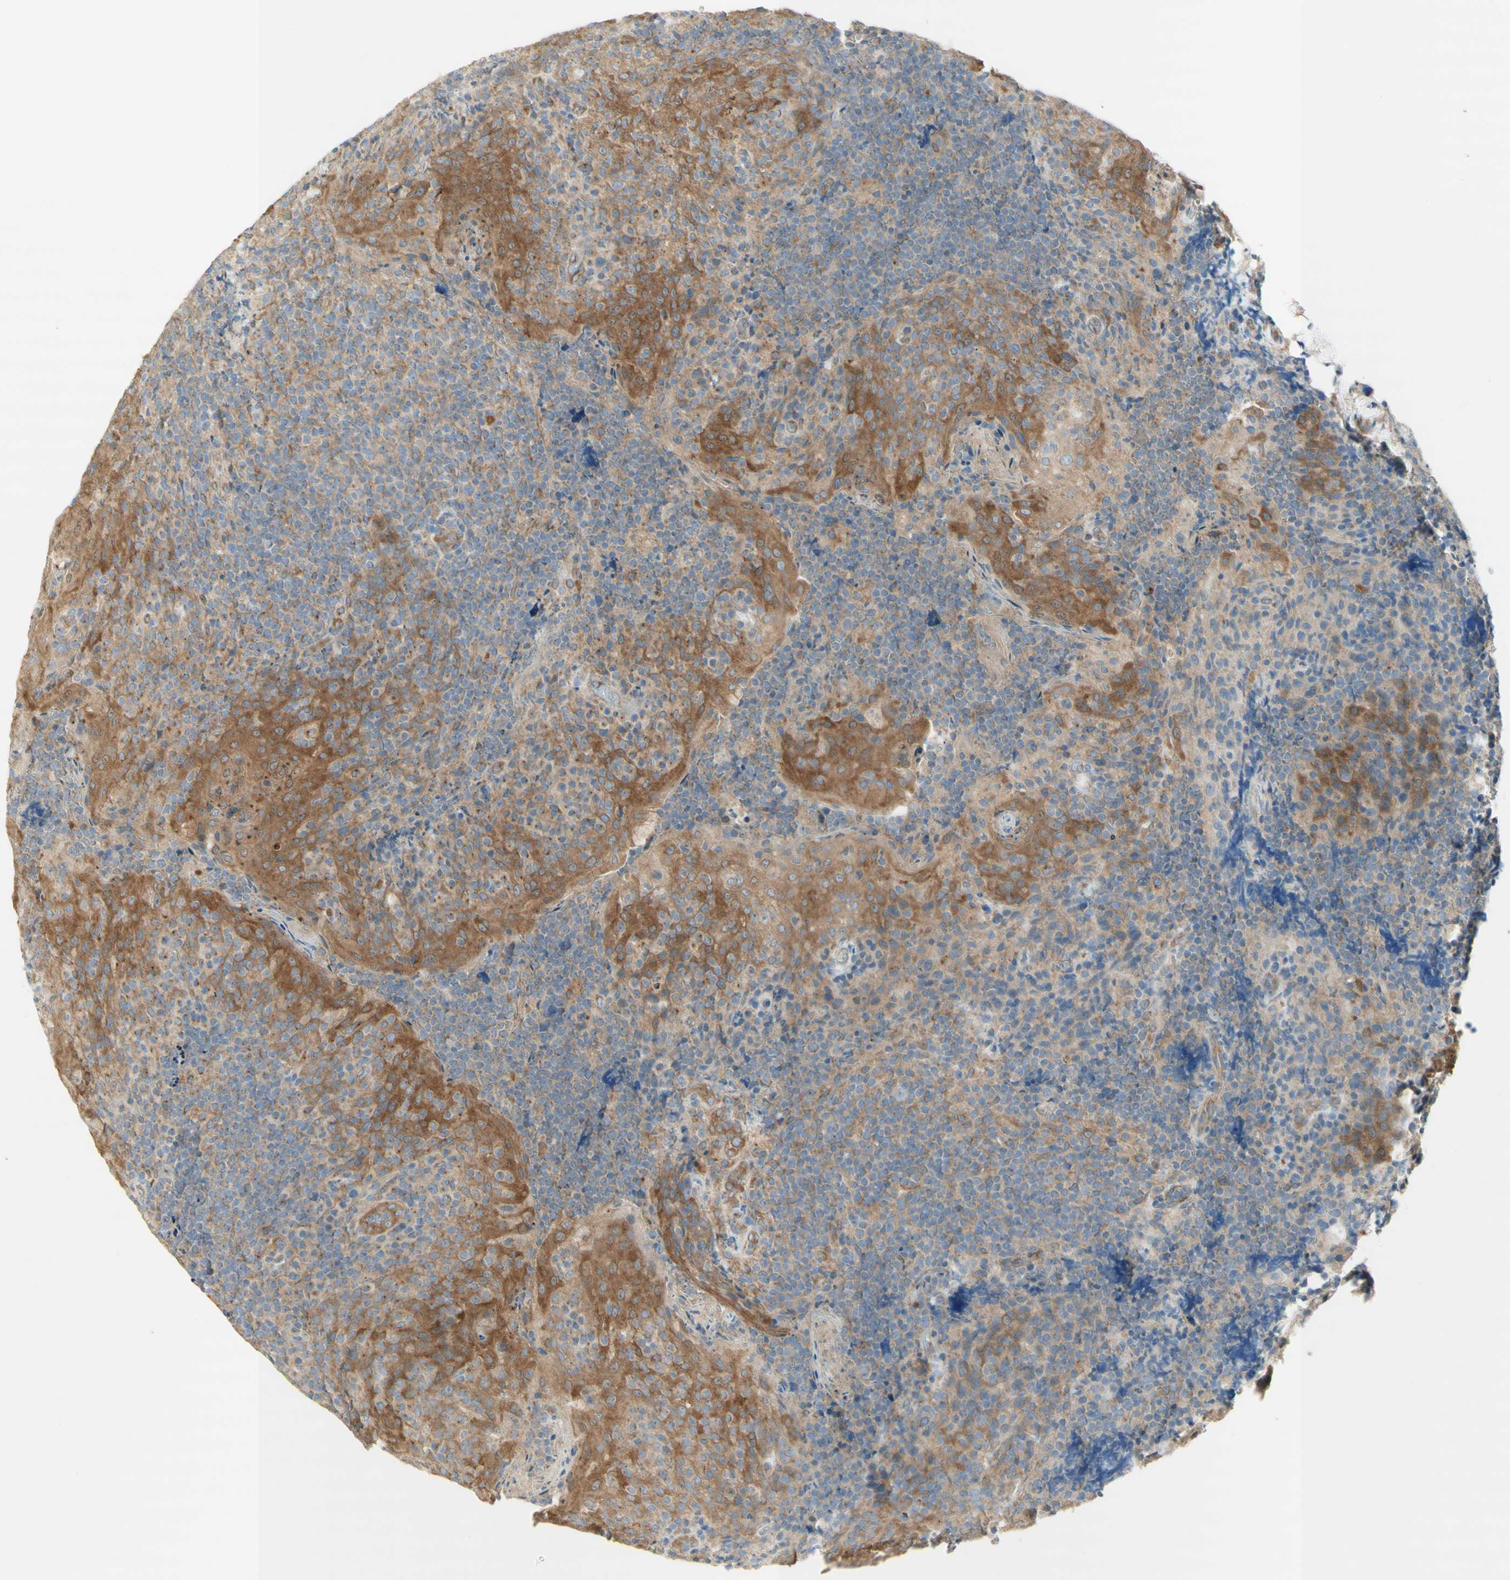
{"staining": {"intensity": "weak", "quantity": "<25%", "location": "cytoplasmic/membranous"}, "tissue": "tonsil", "cell_type": "Germinal center cells", "image_type": "normal", "snomed": [{"axis": "morphology", "description": "Normal tissue, NOS"}, {"axis": "topography", "description": "Tonsil"}], "caption": "A high-resolution micrograph shows immunohistochemistry (IHC) staining of normal tonsil, which exhibits no significant staining in germinal center cells. The staining was performed using DAB (3,3'-diaminobenzidine) to visualize the protein expression in brown, while the nuclei were stained in blue with hematoxylin (Magnification: 20x).", "gene": "DYNC1H1", "patient": {"sex": "male", "age": 17}}